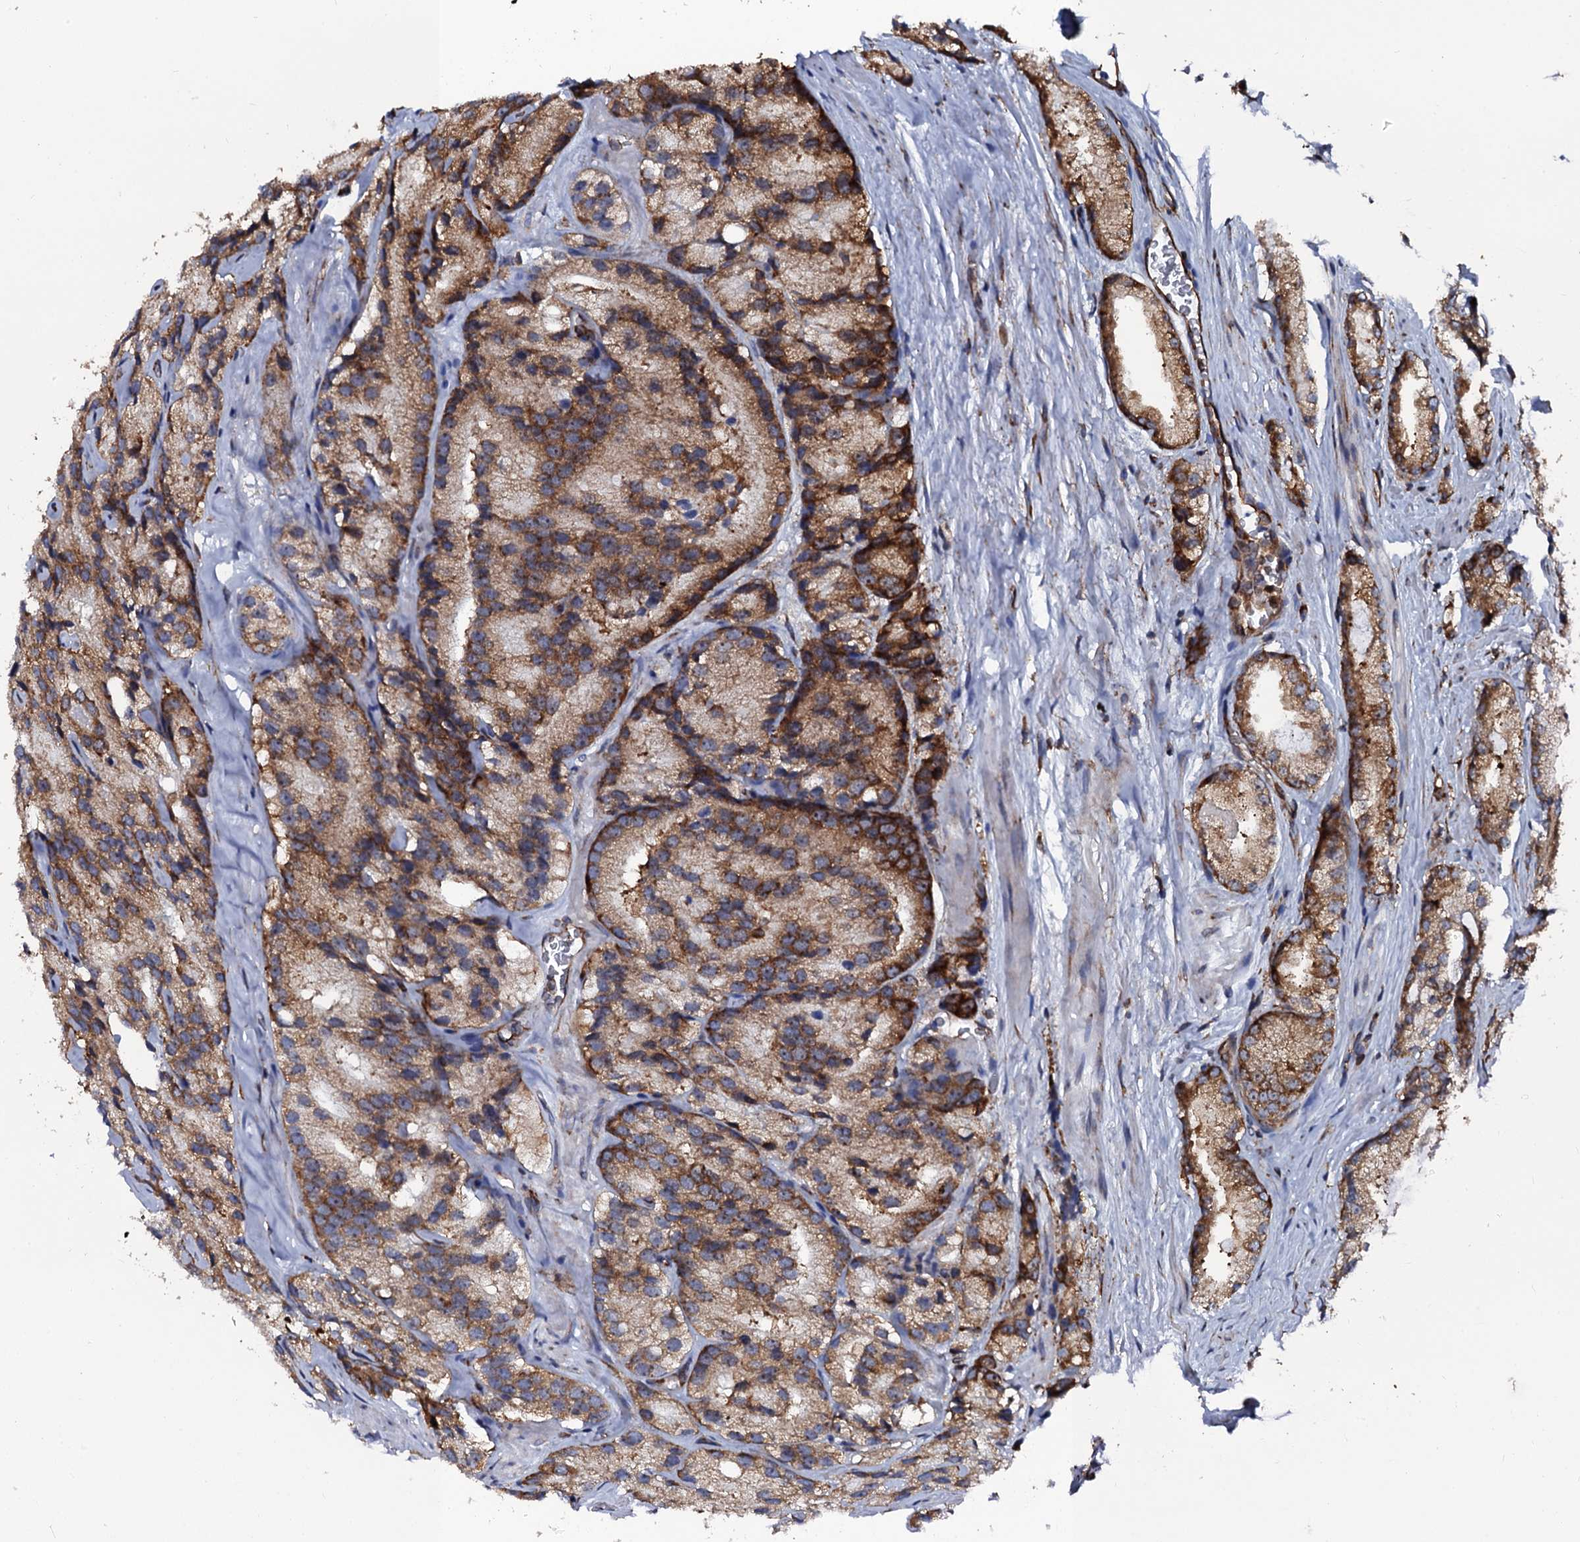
{"staining": {"intensity": "moderate", "quantity": ">75%", "location": "cytoplasmic/membranous"}, "tissue": "prostate cancer", "cell_type": "Tumor cells", "image_type": "cancer", "snomed": [{"axis": "morphology", "description": "Adenocarcinoma, High grade"}, {"axis": "topography", "description": "Prostate"}], "caption": "IHC (DAB) staining of prostate adenocarcinoma (high-grade) reveals moderate cytoplasmic/membranous protein staining in about >75% of tumor cells.", "gene": "SPTY2D1", "patient": {"sex": "male", "age": 66}}